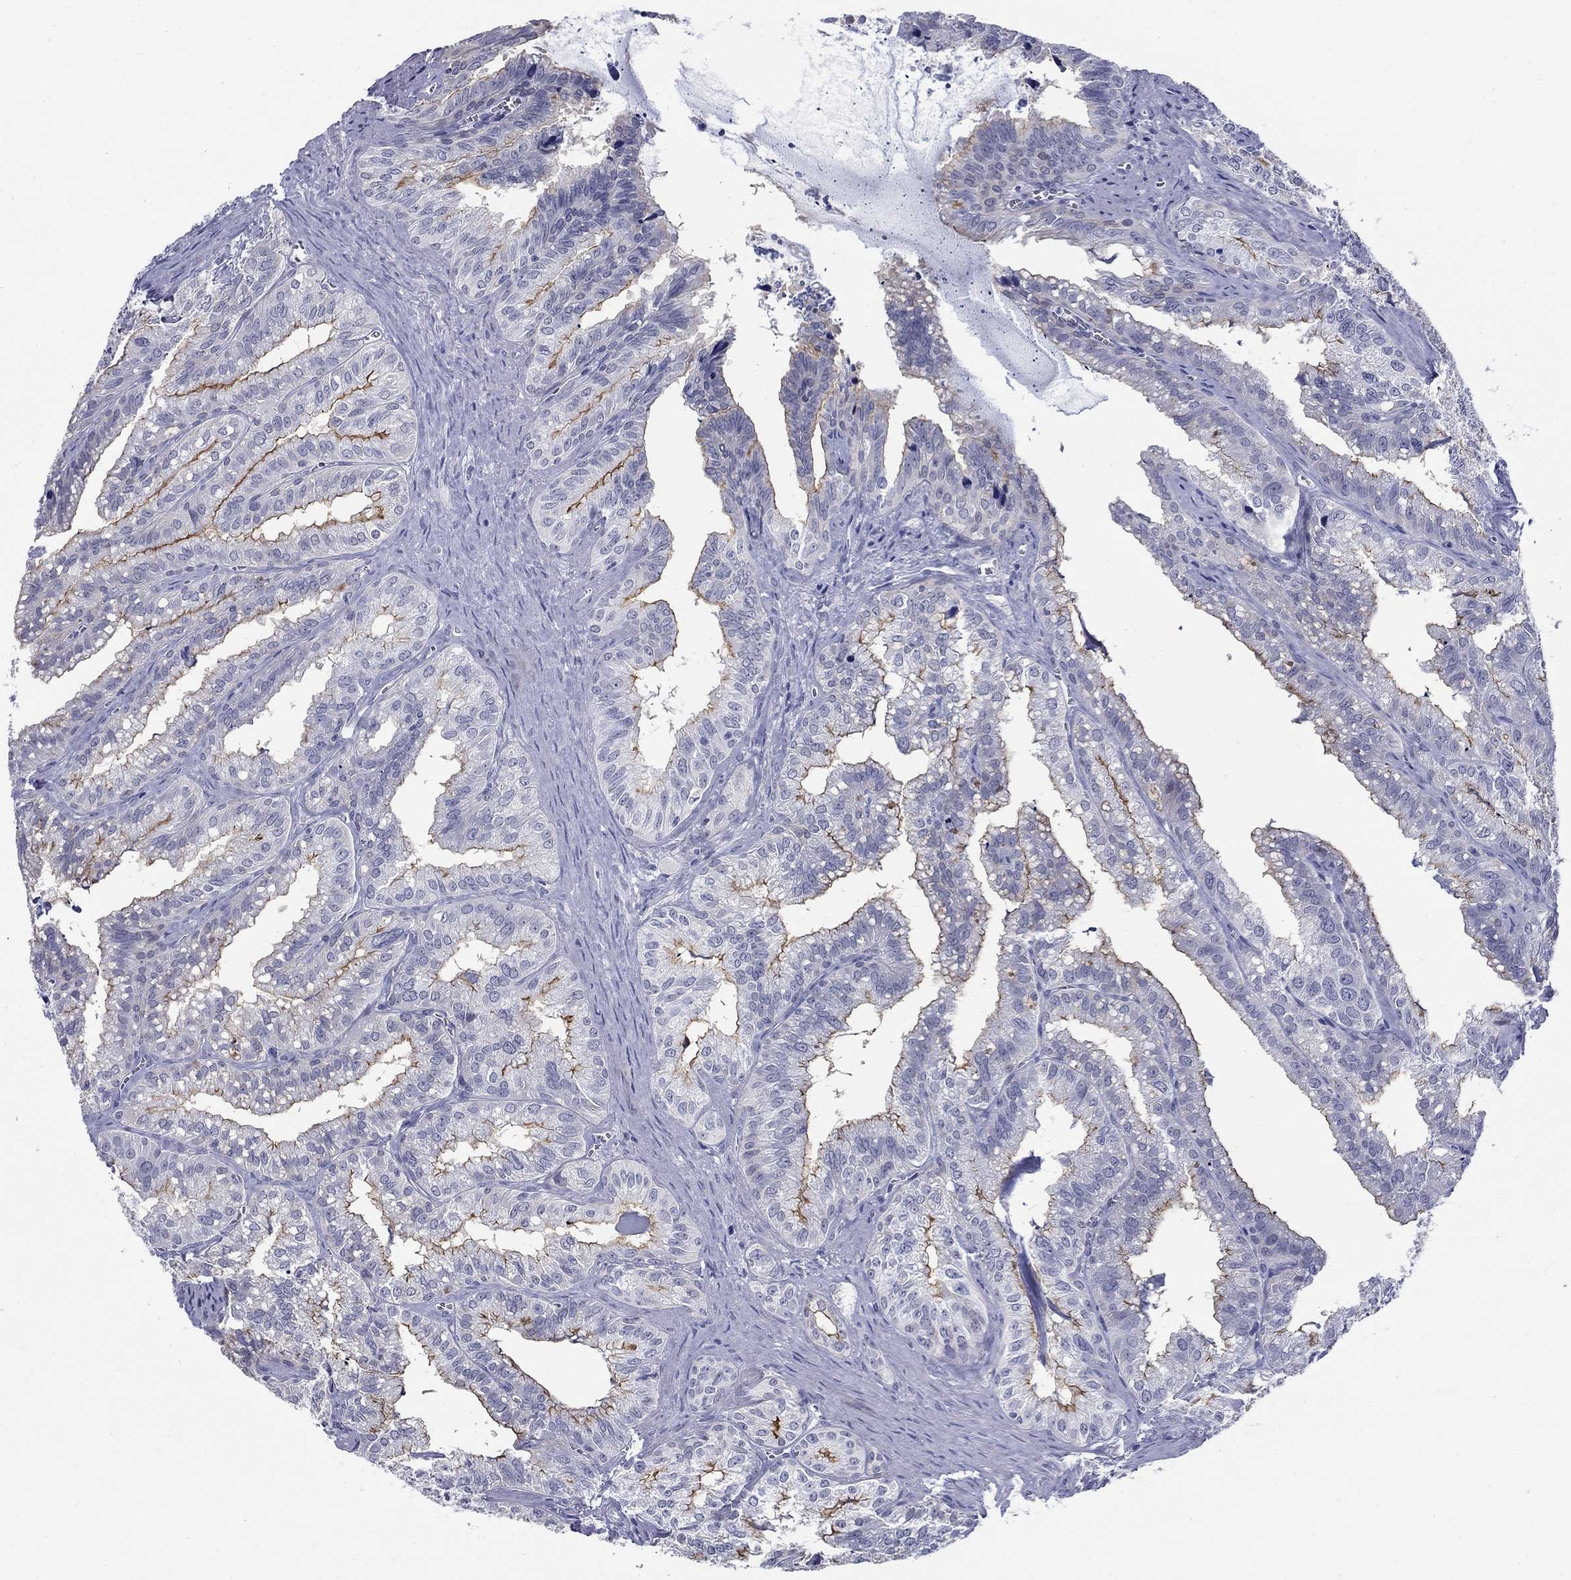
{"staining": {"intensity": "moderate", "quantity": "25%-75%", "location": "cytoplasmic/membranous"}, "tissue": "seminal vesicle", "cell_type": "Glandular cells", "image_type": "normal", "snomed": [{"axis": "morphology", "description": "Normal tissue, NOS"}, {"axis": "topography", "description": "Seminal veicle"}], "caption": "IHC staining of unremarkable seminal vesicle, which displays medium levels of moderate cytoplasmic/membranous expression in approximately 25%-75% of glandular cells indicating moderate cytoplasmic/membranous protein staining. The staining was performed using DAB (3,3'-diaminobenzidine) (brown) for protein detection and nuclei were counterstained in hematoxylin (blue).", "gene": "C4orf19", "patient": {"sex": "male", "age": 57}}